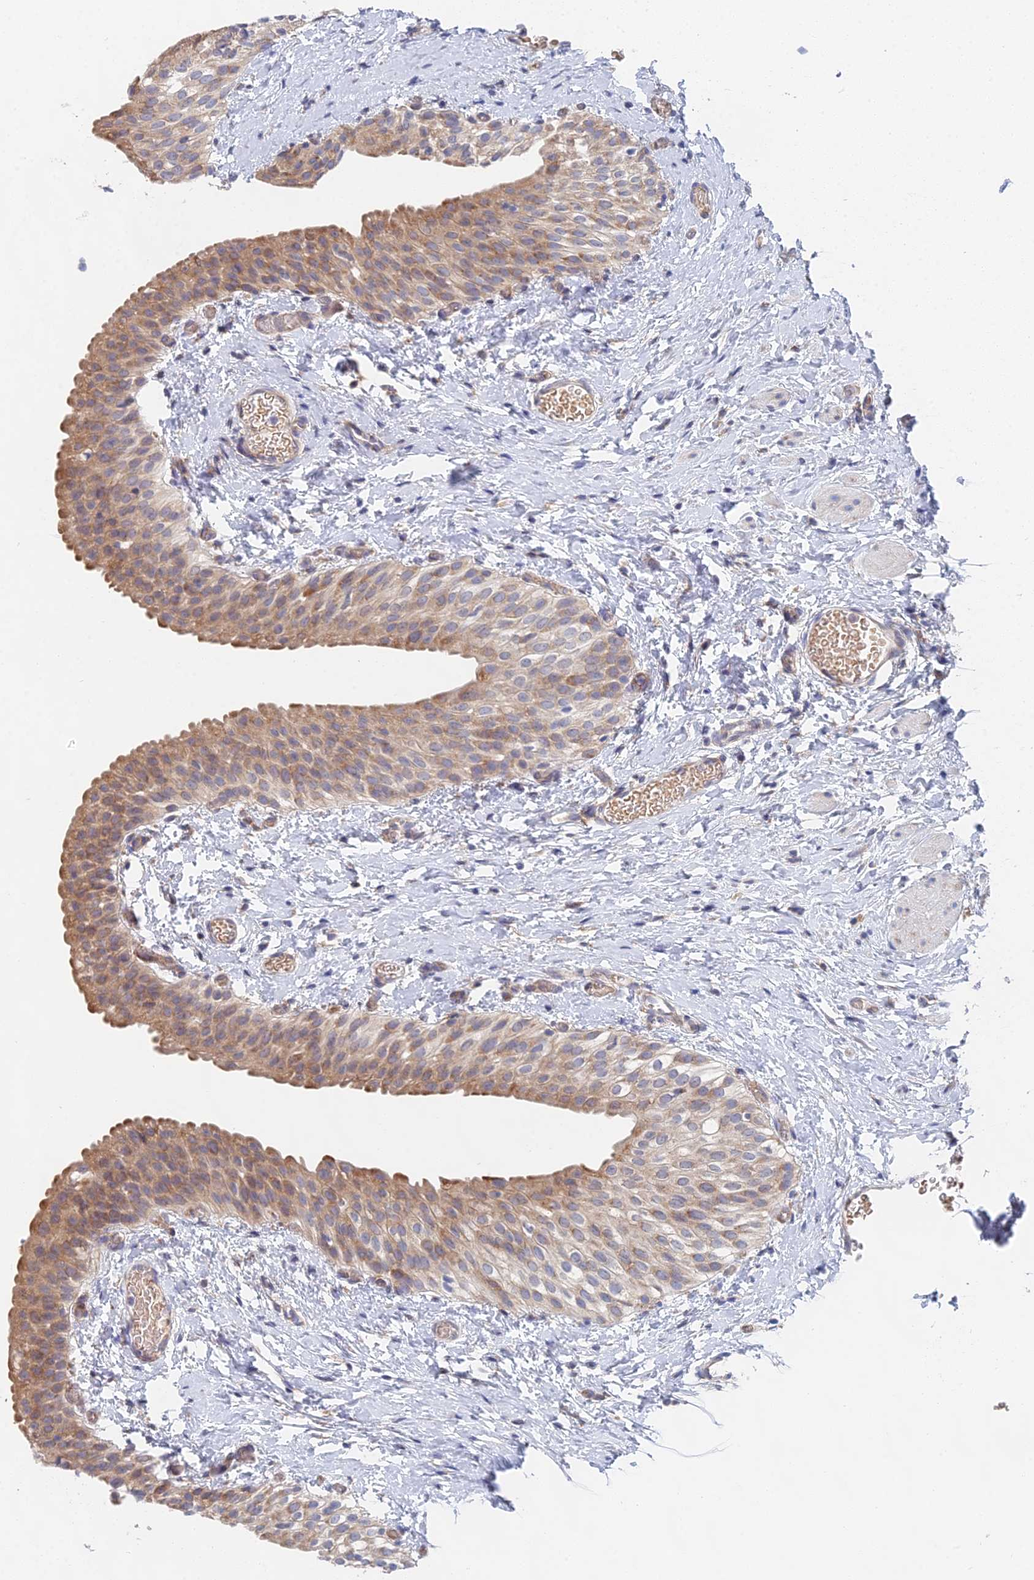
{"staining": {"intensity": "moderate", "quantity": ">75%", "location": "cytoplasmic/membranous"}, "tissue": "urinary bladder", "cell_type": "Urothelial cells", "image_type": "normal", "snomed": [{"axis": "morphology", "description": "Normal tissue, NOS"}, {"axis": "topography", "description": "Urinary bladder"}], "caption": "A photomicrograph of human urinary bladder stained for a protein demonstrates moderate cytoplasmic/membranous brown staining in urothelial cells.", "gene": "ELOF1", "patient": {"sex": "male", "age": 1}}